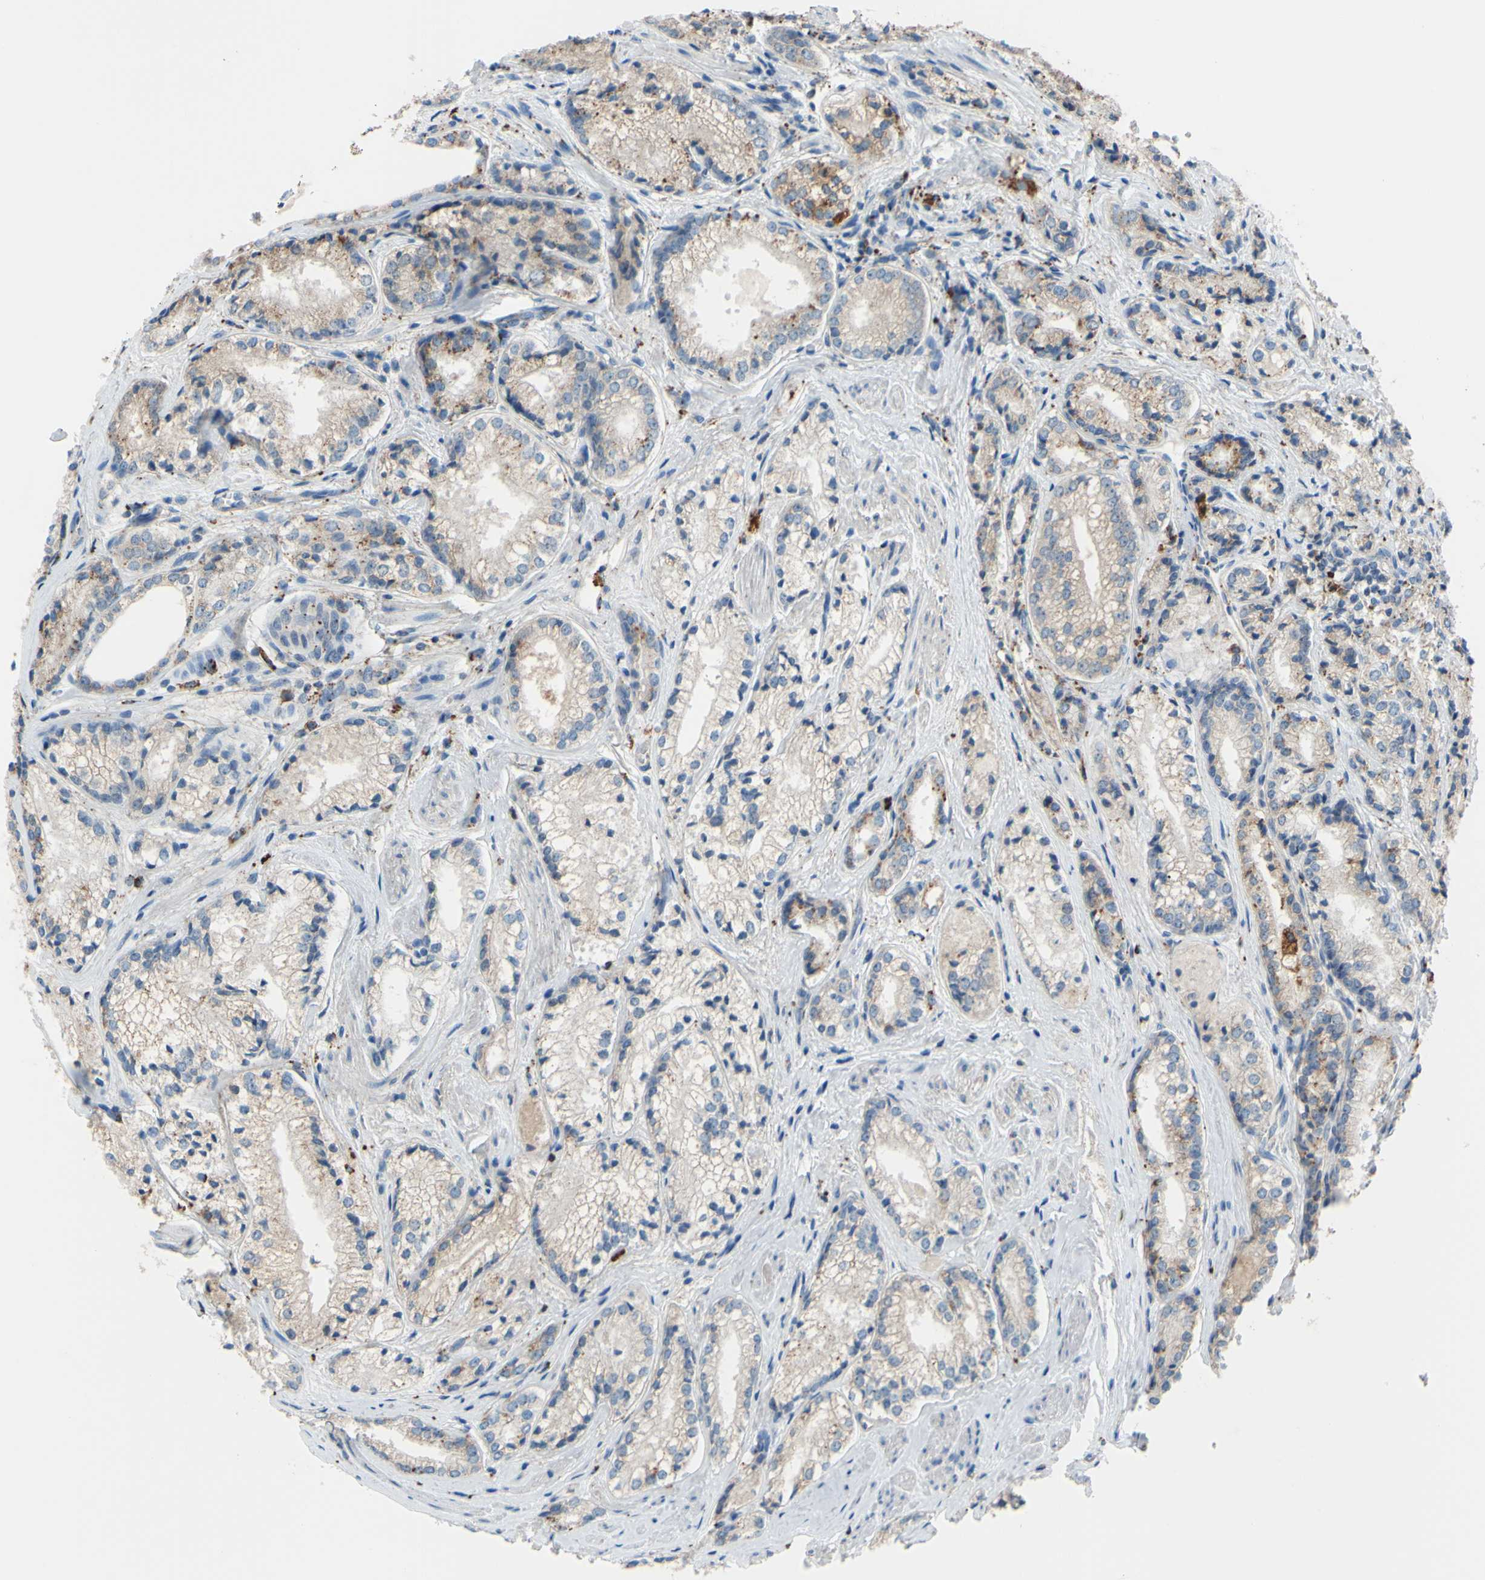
{"staining": {"intensity": "weak", "quantity": ">75%", "location": "cytoplasmic/membranous"}, "tissue": "prostate cancer", "cell_type": "Tumor cells", "image_type": "cancer", "snomed": [{"axis": "morphology", "description": "Adenocarcinoma, Low grade"}, {"axis": "topography", "description": "Prostate"}], "caption": "Protein staining of prostate adenocarcinoma (low-grade) tissue demonstrates weak cytoplasmic/membranous staining in about >75% of tumor cells.", "gene": "CTSD", "patient": {"sex": "male", "age": 60}}